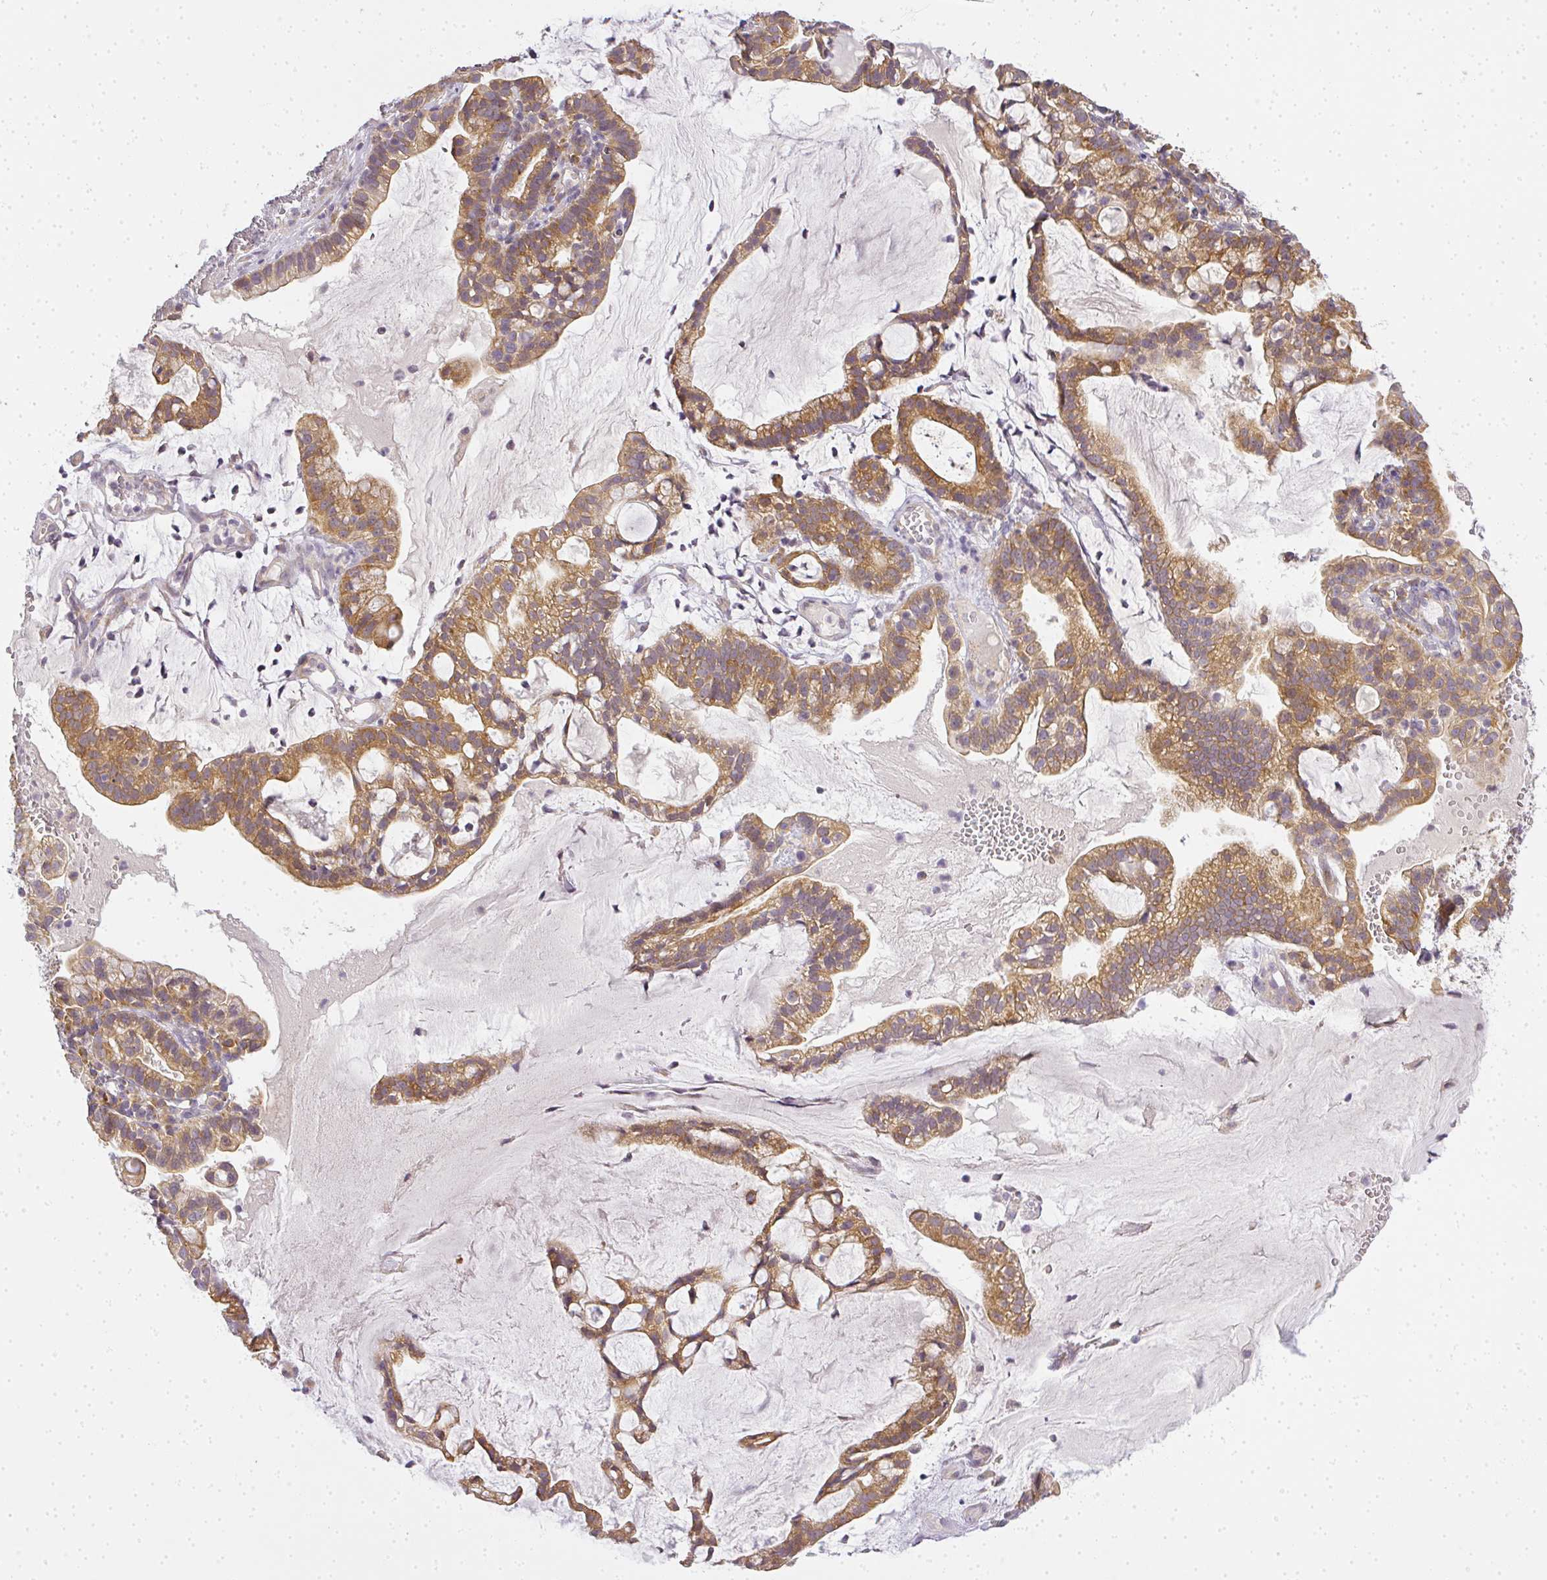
{"staining": {"intensity": "moderate", "quantity": ">75%", "location": "cytoplasmic/membranous"}, "tissue": "cervical cancer", "cell_type": "Tumor cells", "image_type": "cancer", "snomed": [{"axis": "morphology", "description": "Adenocarcinoma, NOS"}, {"axis": "topography", "description": "Cervix"}], "caption": "IHC micrograph of neoplastic tissue: human cervical adenocarcinoma stained using IHC exhibits medium levels of moderate protein expression localized specifically in the cytoplasmic/membranous of tumor cells, appearing as a cytoplasmic/membranous brown color.", "gene": "MED19", "patient": {"sex": "female", "age": 41}}